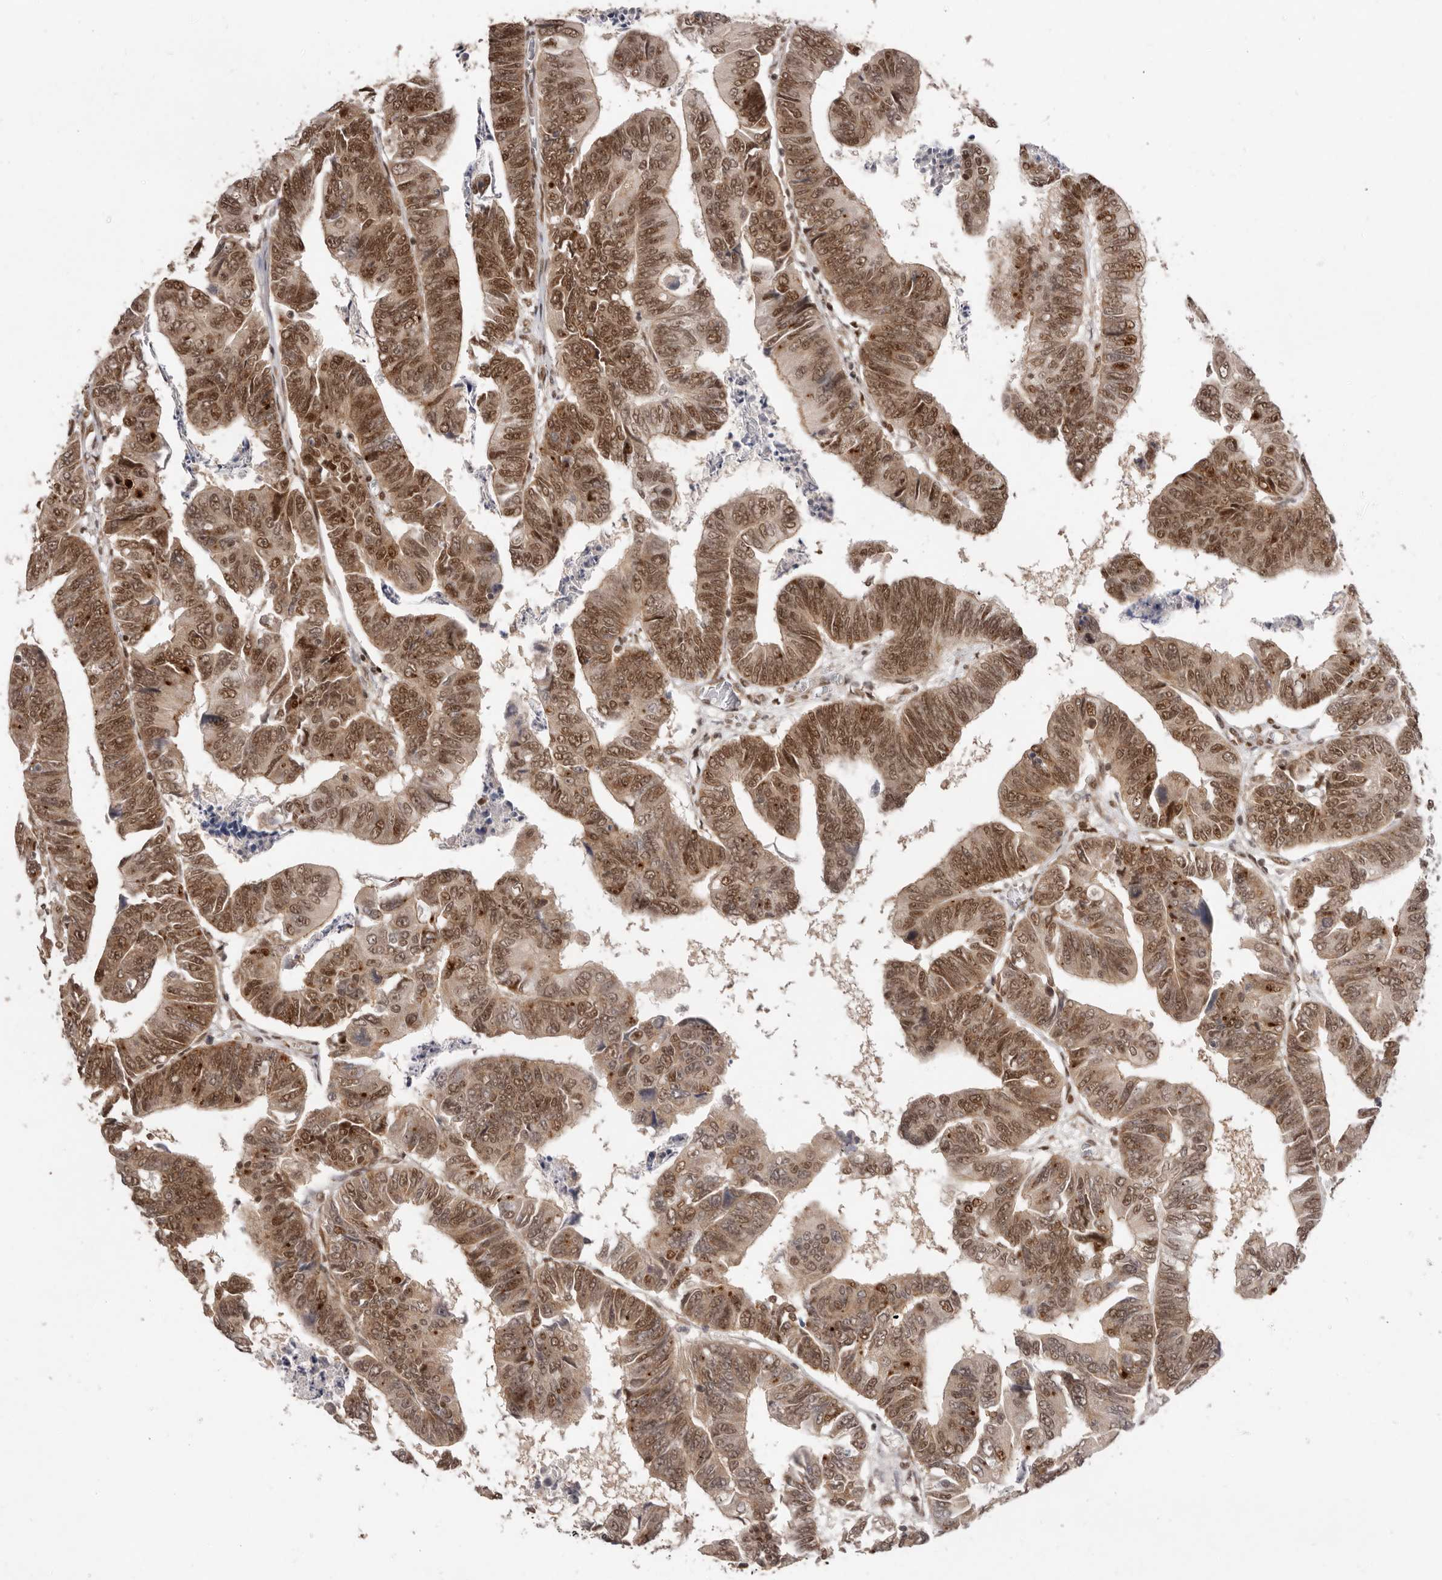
{"staining": {"intensity": "moderate", "quantity": ">75%", "location": "nuclear"}, "tissue": "colorectal cancer", "cell_type": "Tumor cells", "image_type": "cancer", "snomed": [{"axis": "morphology", "description": "Adenocarcinoma, NOS"}, {"axis": "topography", "description": "Rectum"}], "caption": "Immunohistochemical staining of colorectal cancer shows moderate nuclear protein positivity in about >75% of tumor cells.", "gene": "CHTOP", "patient": {"sex": "female", "age": 65}}